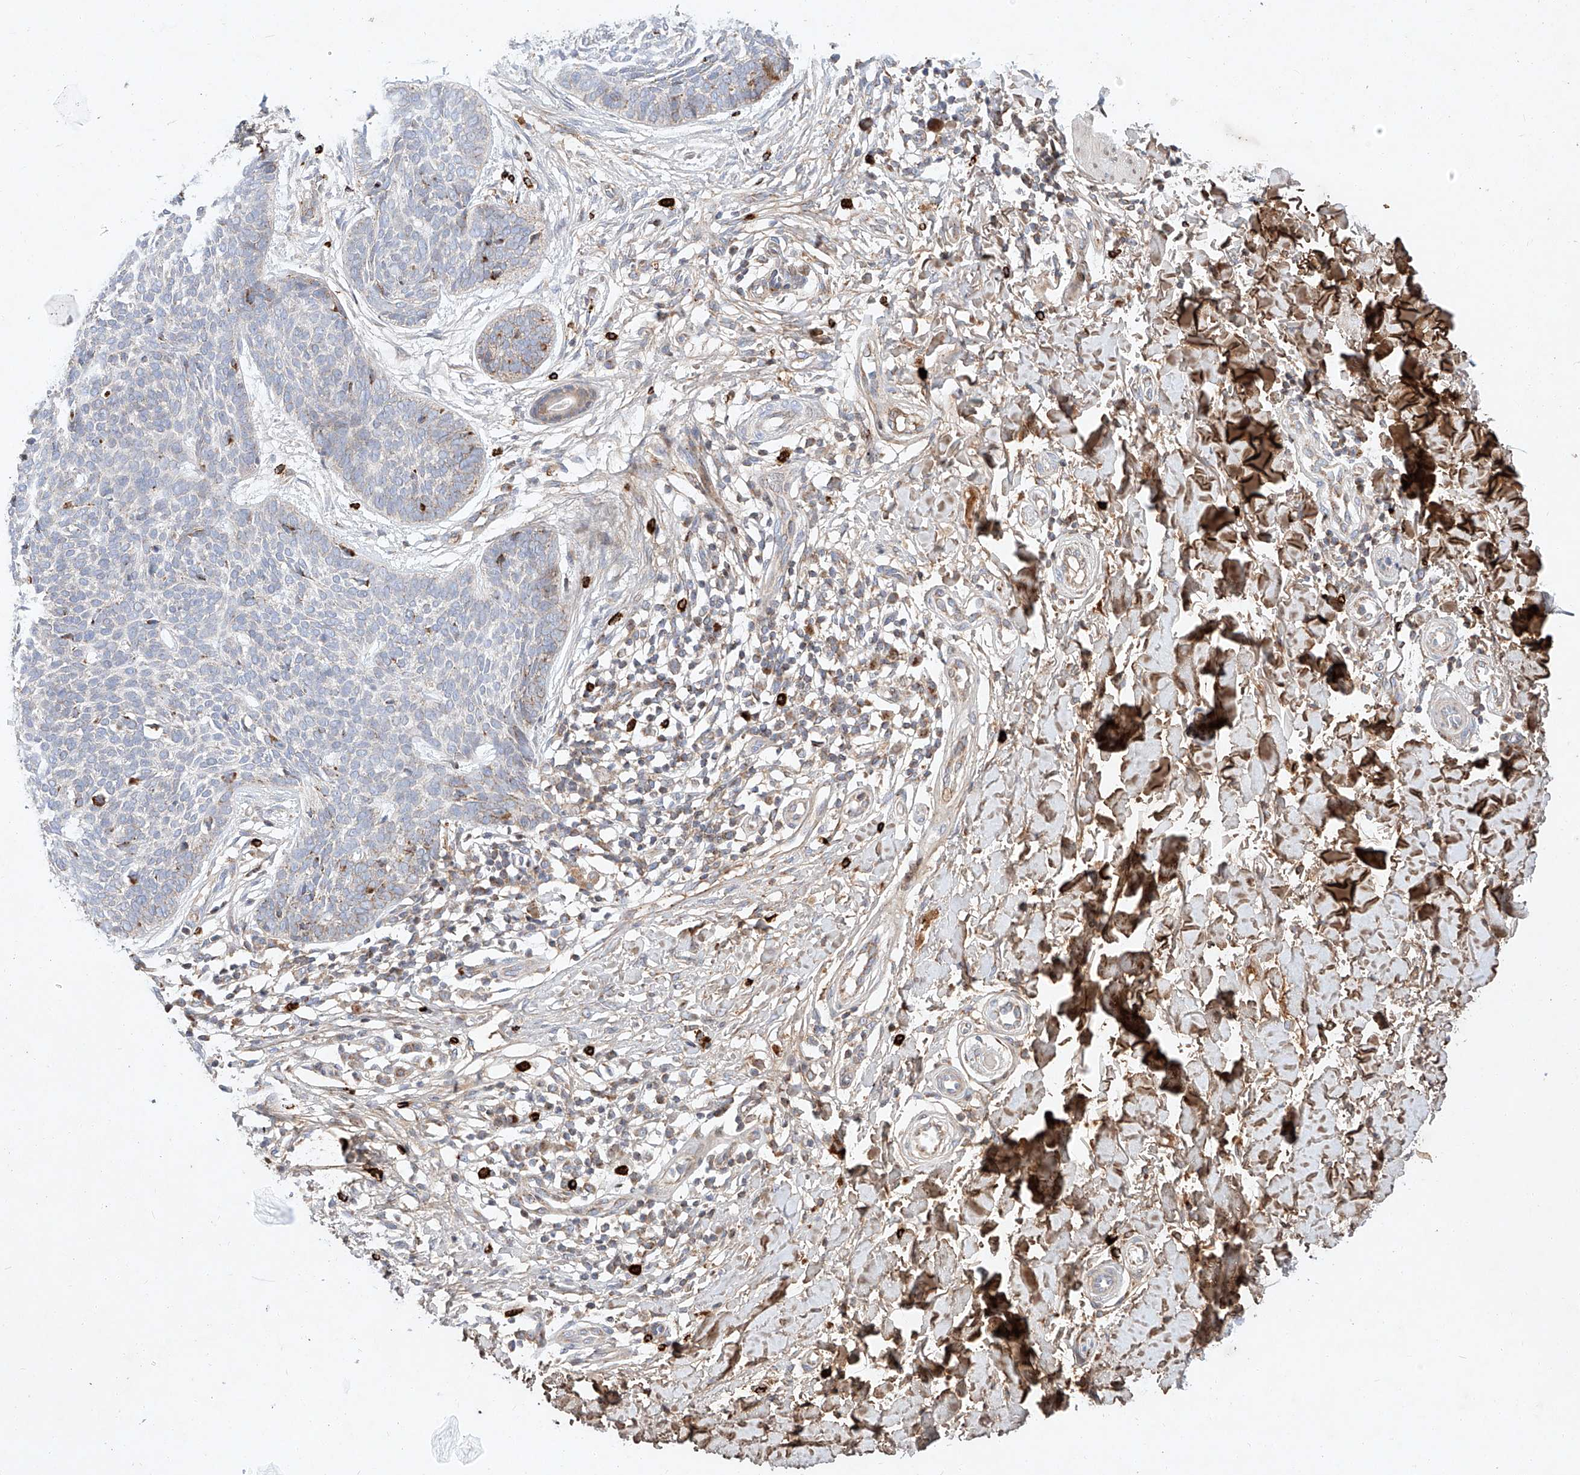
{"staining": {"intensity": "negative", "quantity": "none", "location": "none"}, "tissue": "skin cancer", "cell_type": "Tumor cells", "image_type": "cancer", "snomed": [{"axis": "morphology", "description": "Basal cell carcinoma"}, {"axis": "topography", "description": "Skin"}], "caption": "High power microscopy histopathology image of an immunohistochemistry (IHC) photomicrograph of skin cancer (basal cell carcinoma), revealing no significant positivity in tumor cells. (DAB immunohistochemistry (IHC), high magnification).", "gene": "OSGEPL1", "patient": {"sex": "female", "age": 64}}